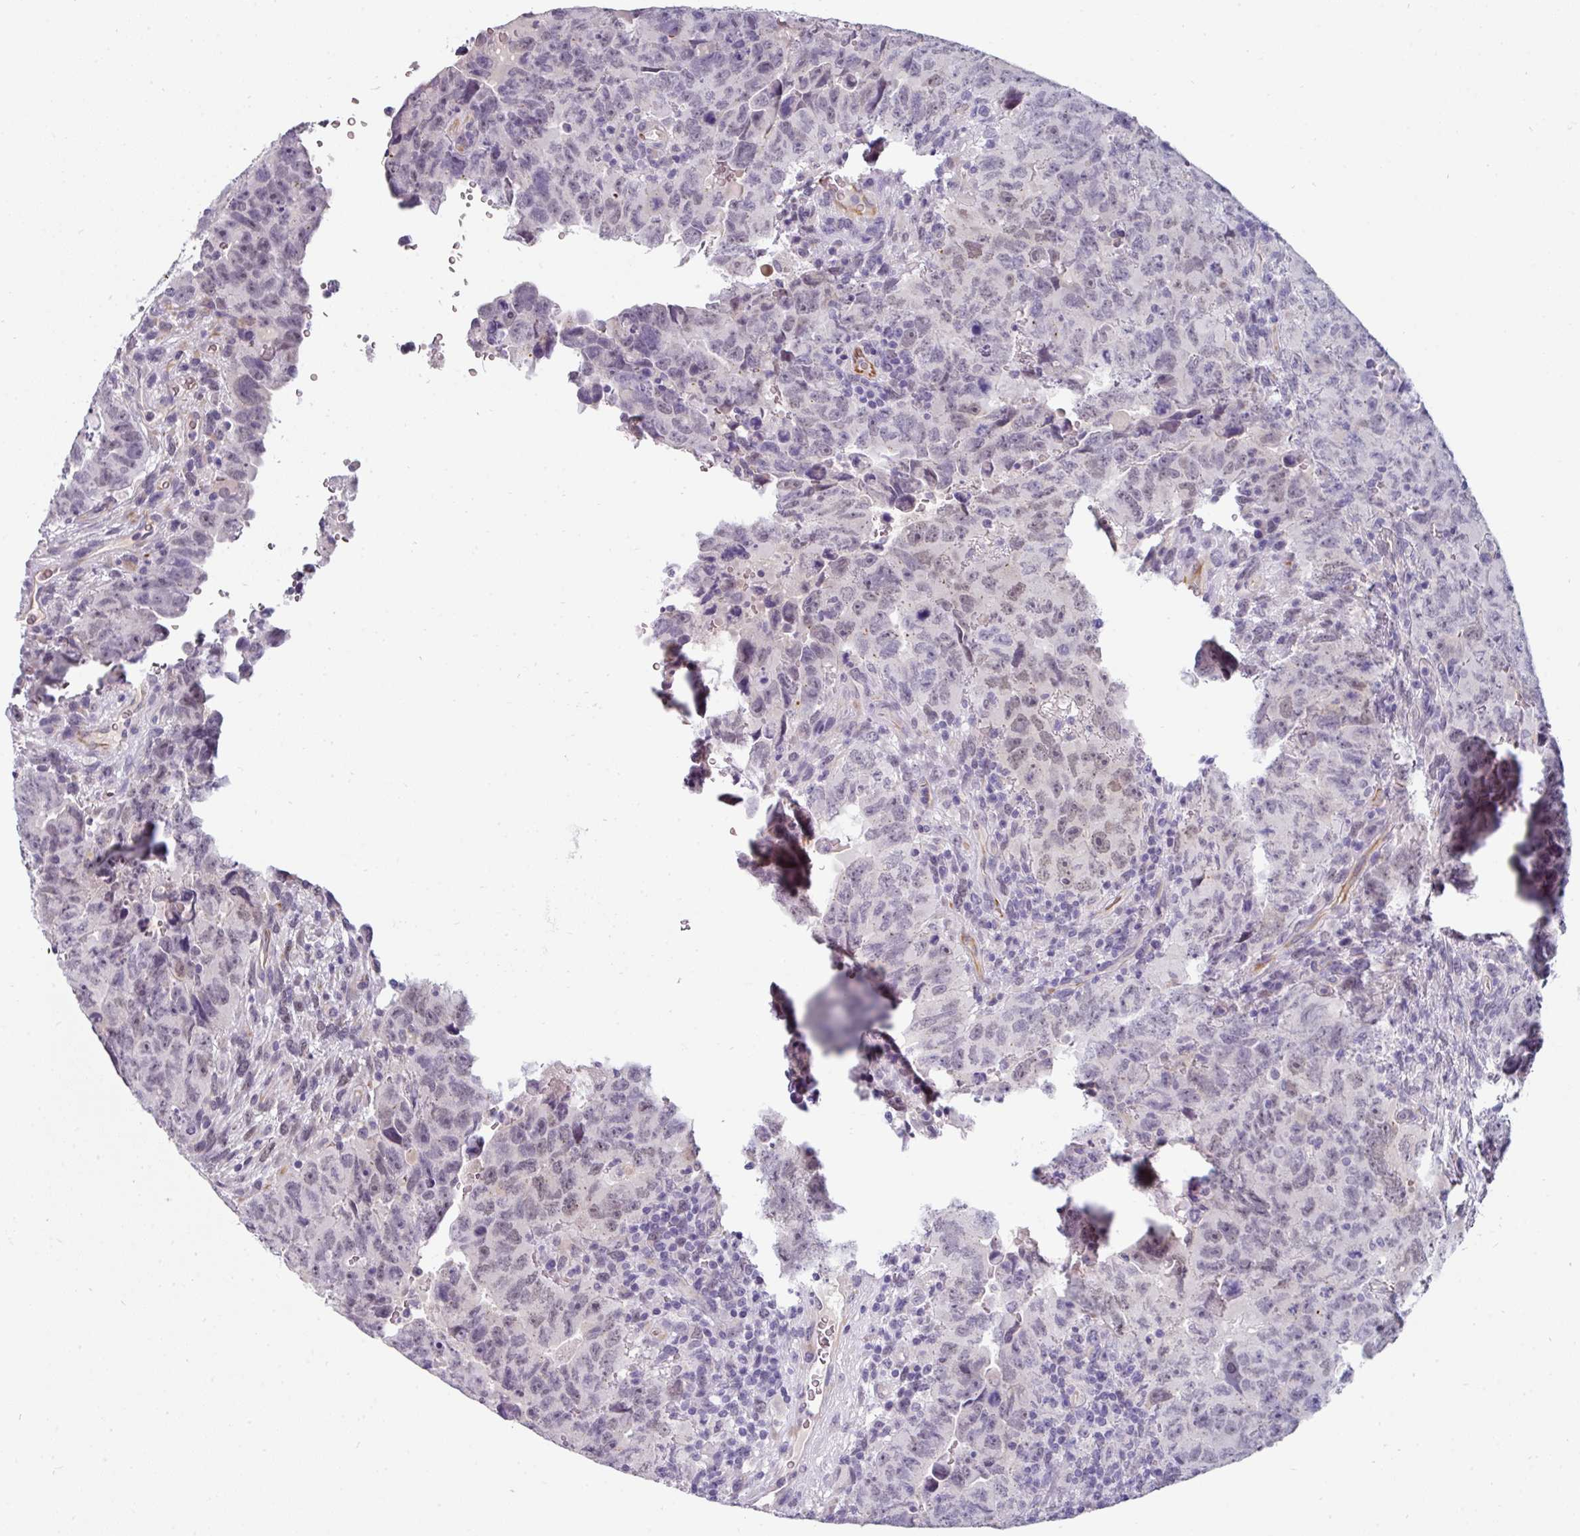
{"staining": {"intensity": "weak", "quantity": "<25%", "location": "nuclear"}, "tissue": "testis cancer", "cell_type": "Tumor cells", "image_type": "cancer", "snomed": [{"axis": "morphology", "description": "Carcinoma, Embryonal, NOS"}, {"axis": "topography", "description": "Testis"}], "caption": "The micrograph displays no staining of tumor cells in testis cancer.", "gene": "EYA3", "patient": {"sex": "male", "age": 24}}